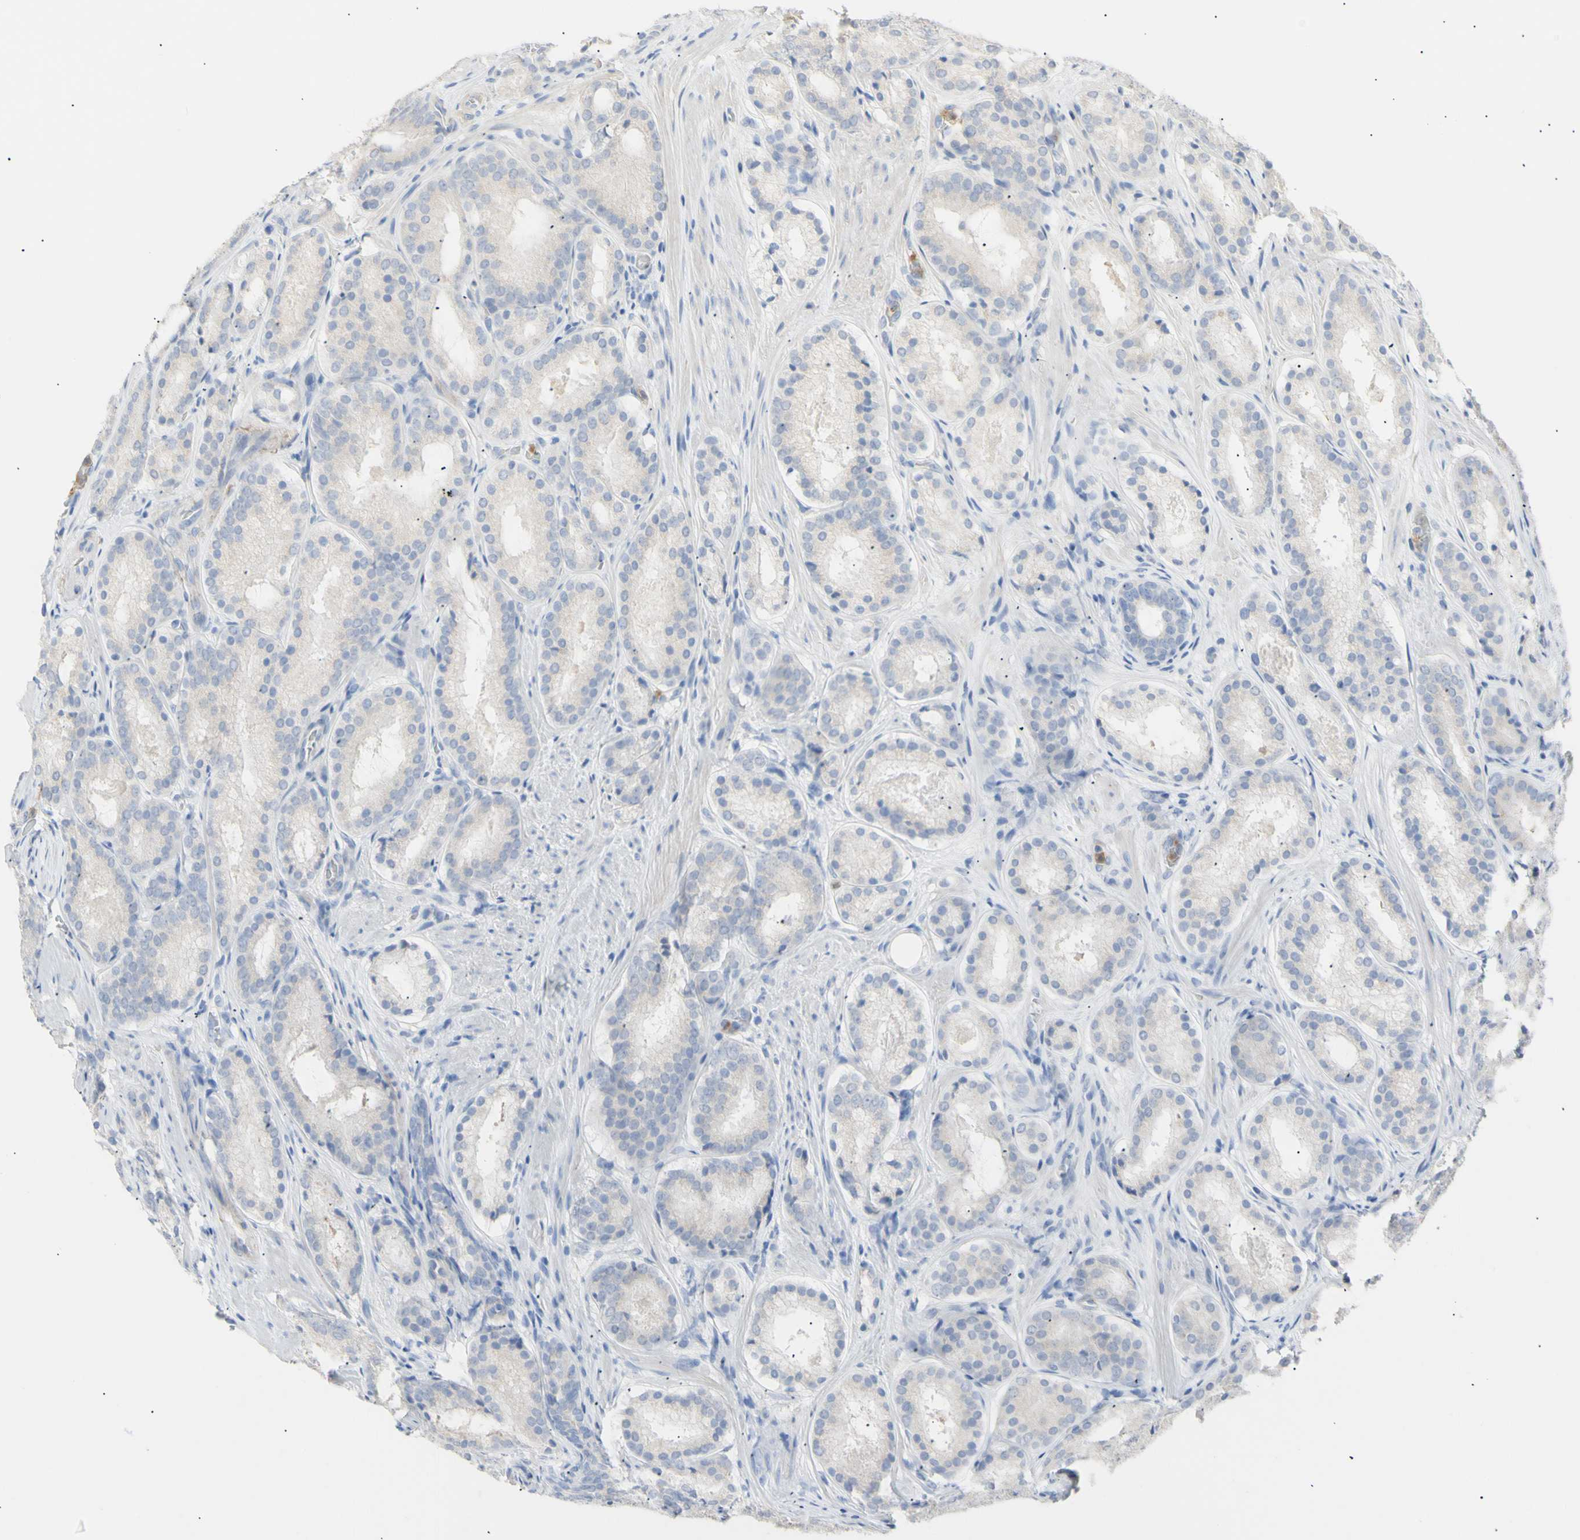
{"staining": {"intensity": "weak", "quantity": ">75%", "location": "cytoplasmic/membranous"}, "tissue": "prostate cancer", "cell_type": "Tumor cells", "image_type": "cancer", "snomed": [{"axis": "morphology", "description": "Adenocarcinoma, Low grade"}, {"axis": "topography", "description": "Prostate"}], "caption": "Human adenocarcinoma (low-grade) (prostate) stained with a brown dye exhibits weak cytoplasmic/membranous positive staining in approximately >75% of tumor cells.", "gene": "B4GALNT3", "patient": {"sex": "male", "age": 69}}